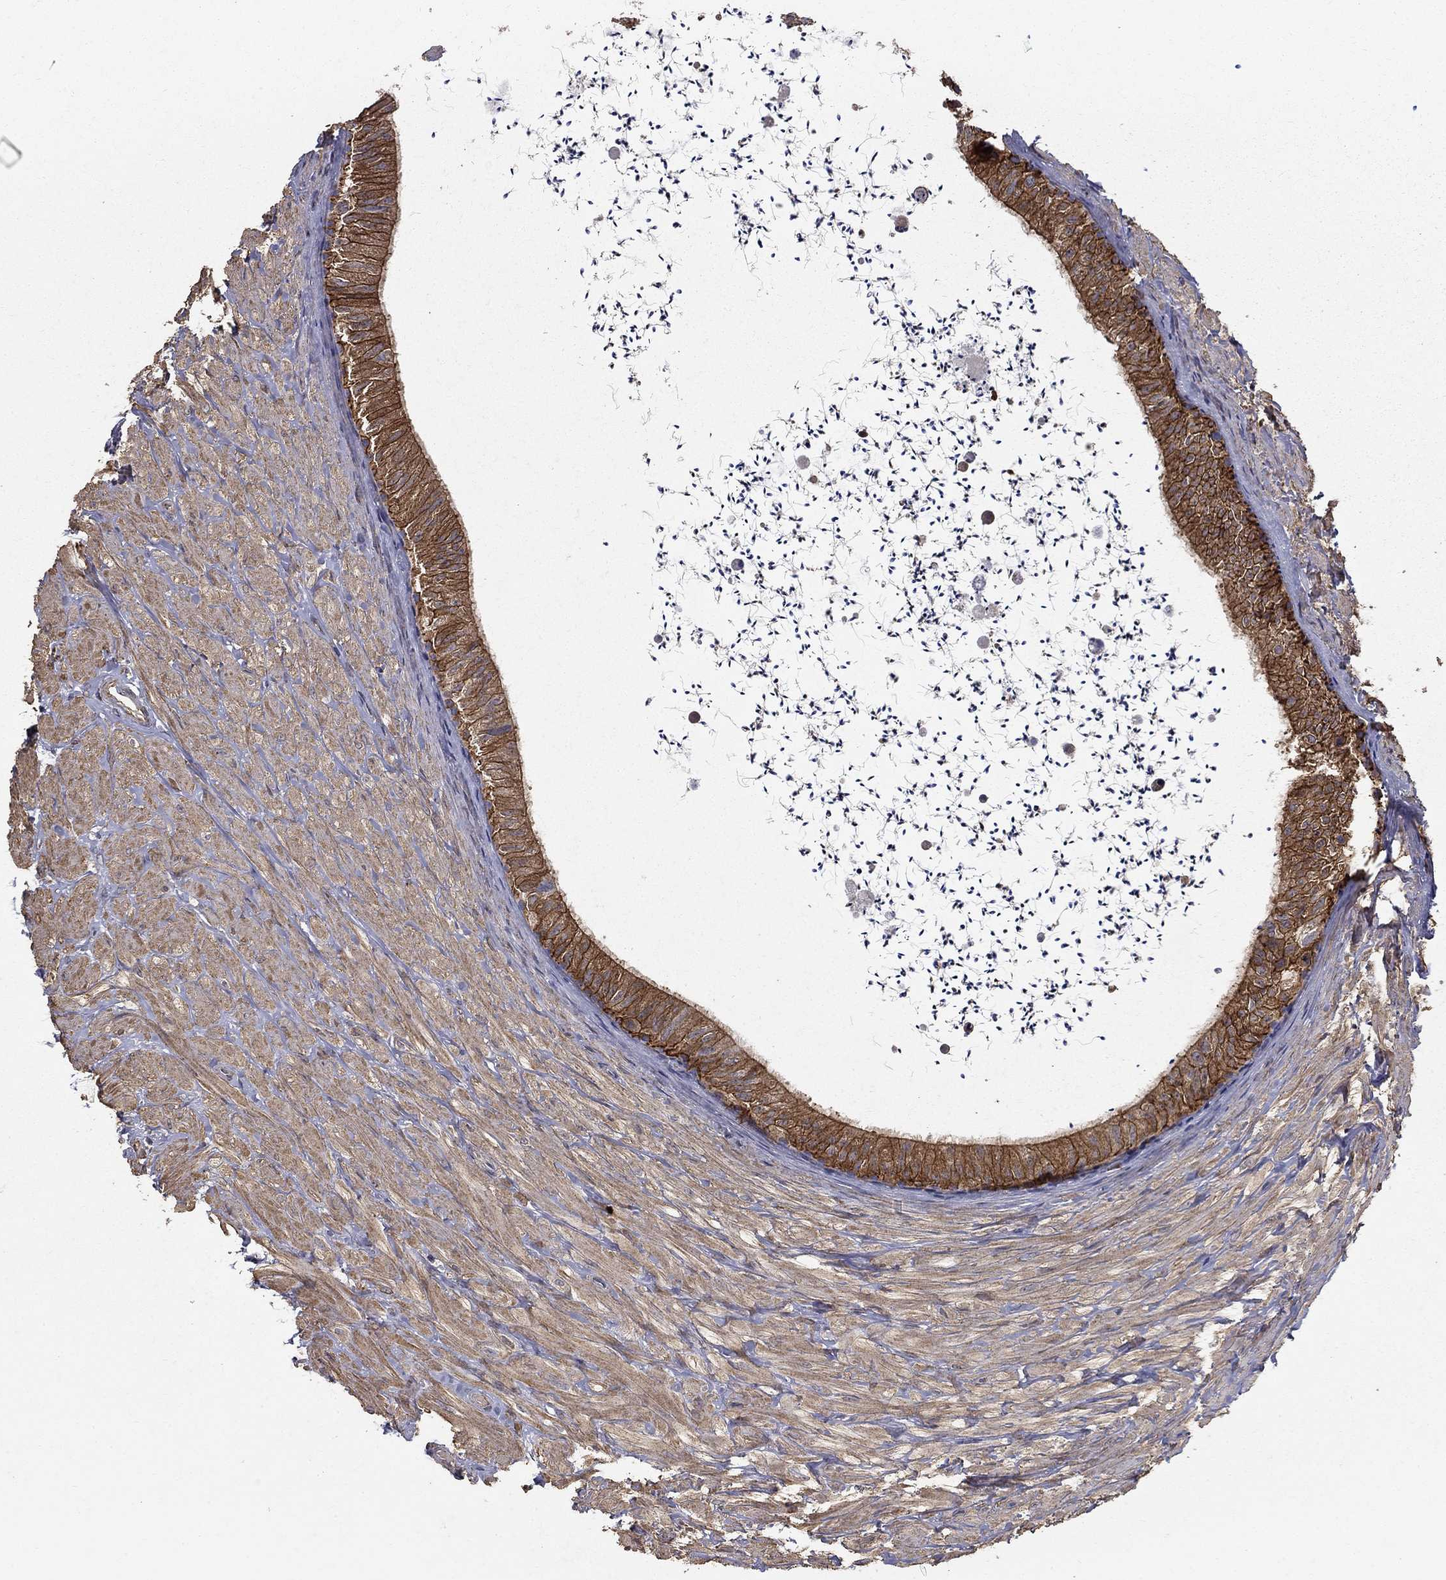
{"staining": {"intensity": "strong", "quantity": ">75%", "location": "cytoplasmic/membranous"}, "tissue": "epididymis", "cell_type": "Glandular cells", "image_type": "normal", "snomed": [{"axis": "morphology", "description": "Normal tissue, NOS"}, {"axis": "topography", "description": "Epididymis"}], "caption": "Glandular cells display high levels of strong cytoplasmic/membranous staining in approximately >75% of cells in unremarkable human epididymis. The staining is performed using DAB (3,3'-diaminobenzidine) brown chromogen to label protein expression. The nuclei are counter-stained blue using hematoxylin.", "gene": "MPP2", "patient": {"sex": "male", "age": 32}}